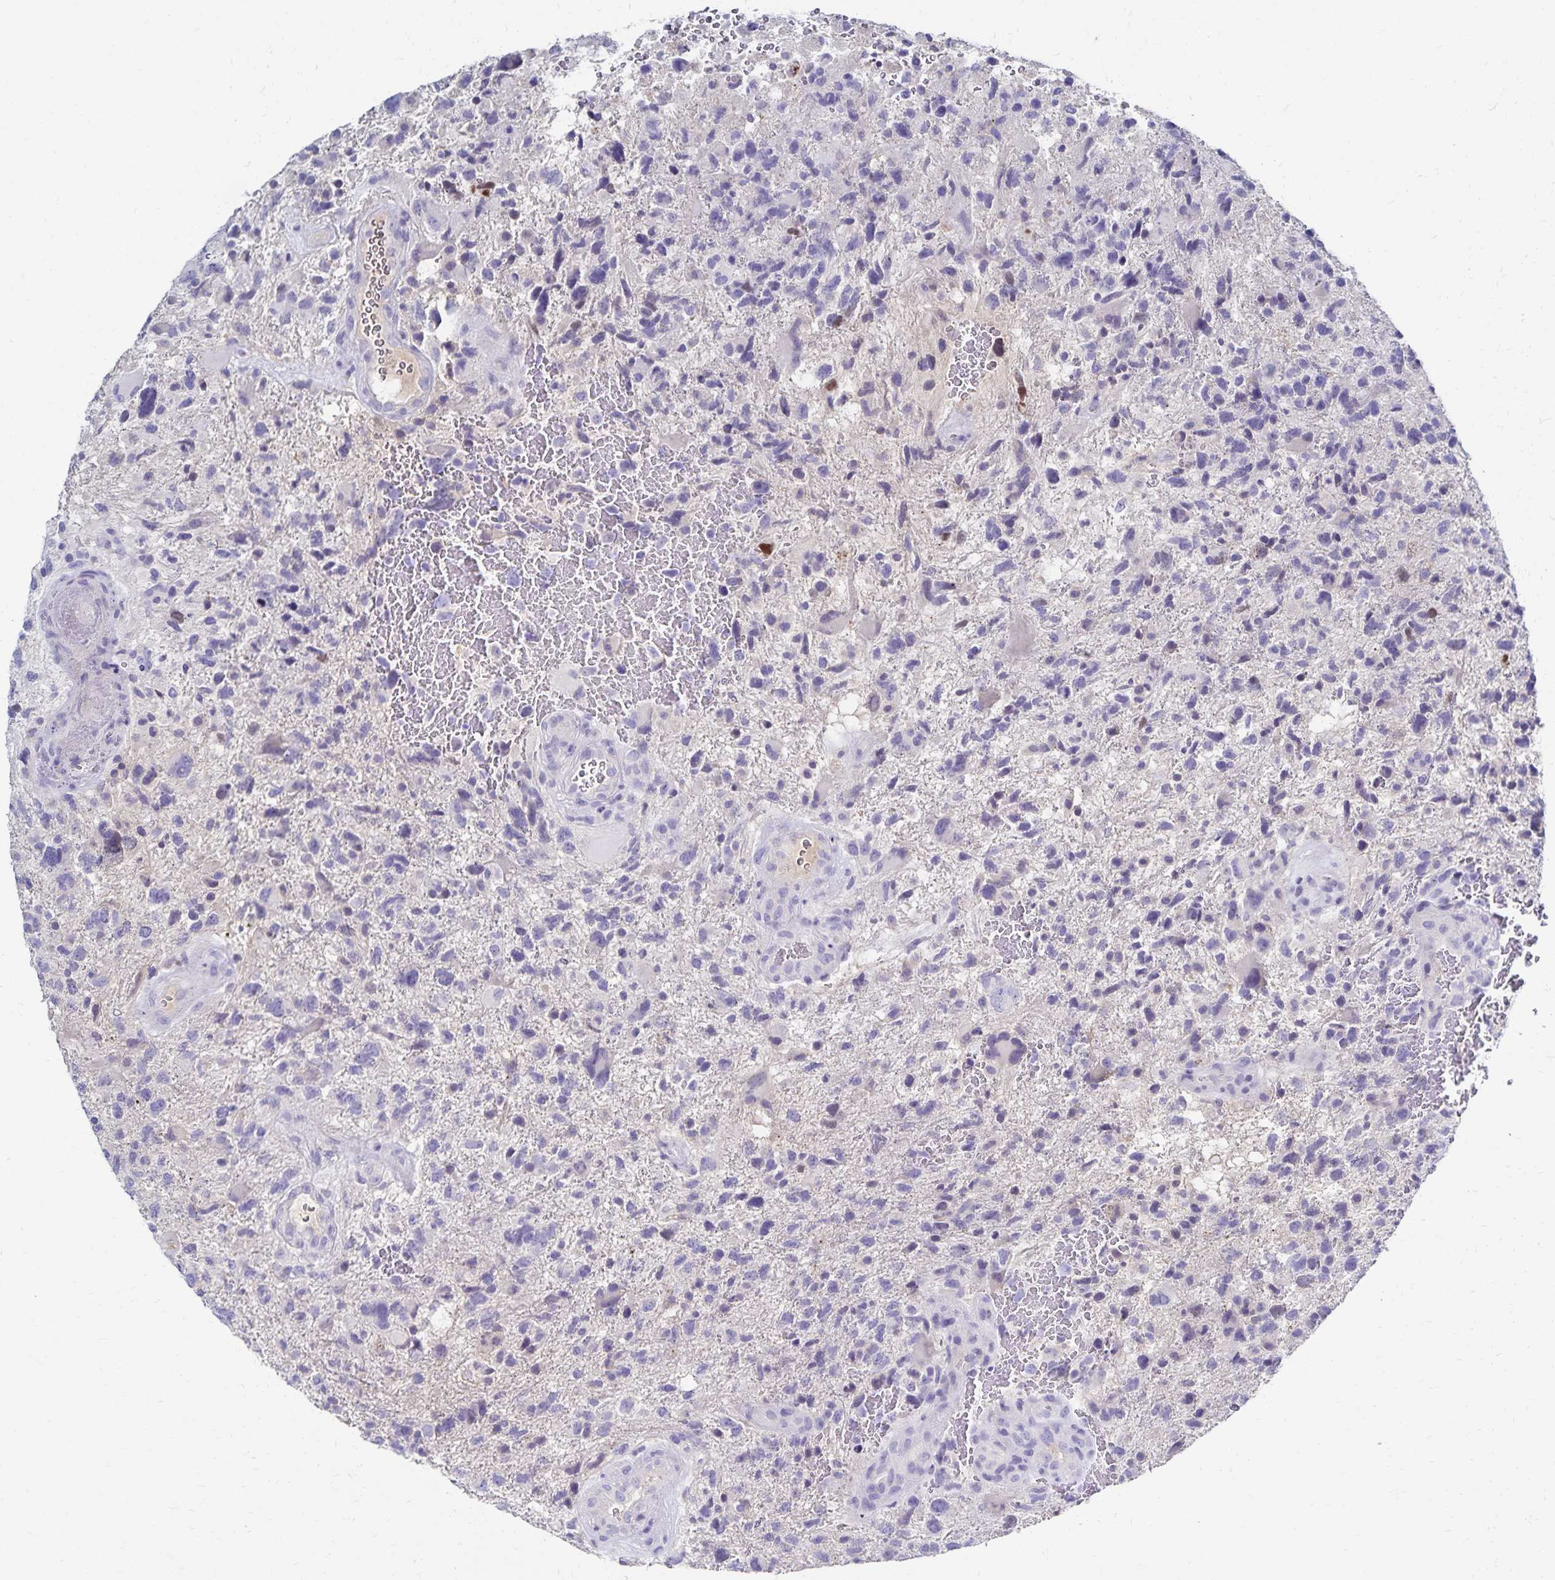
{"staining": {"intensity": "negative", "quantity": "none", "location": "none"}, "tissue": "glioma", "cell_type": "Tumor cells", "image_type": "cancer", "snomed": [{"axis": "morphology", "description": "Glioma, malignant, High grade"}, {"axis": "topography", "description": "Brain"}], "caption": "An immunohistochemistry (IHC) histopathology image of glioma is shown. There is no staining in tumor cells of glioma. (DAB (3,3'-diaminobenzidine) immunohistochemistry (IHC) with hematoxylin counter stain).", "gene": "PAX5", "patient": {"sex": "female", "age": 71}}